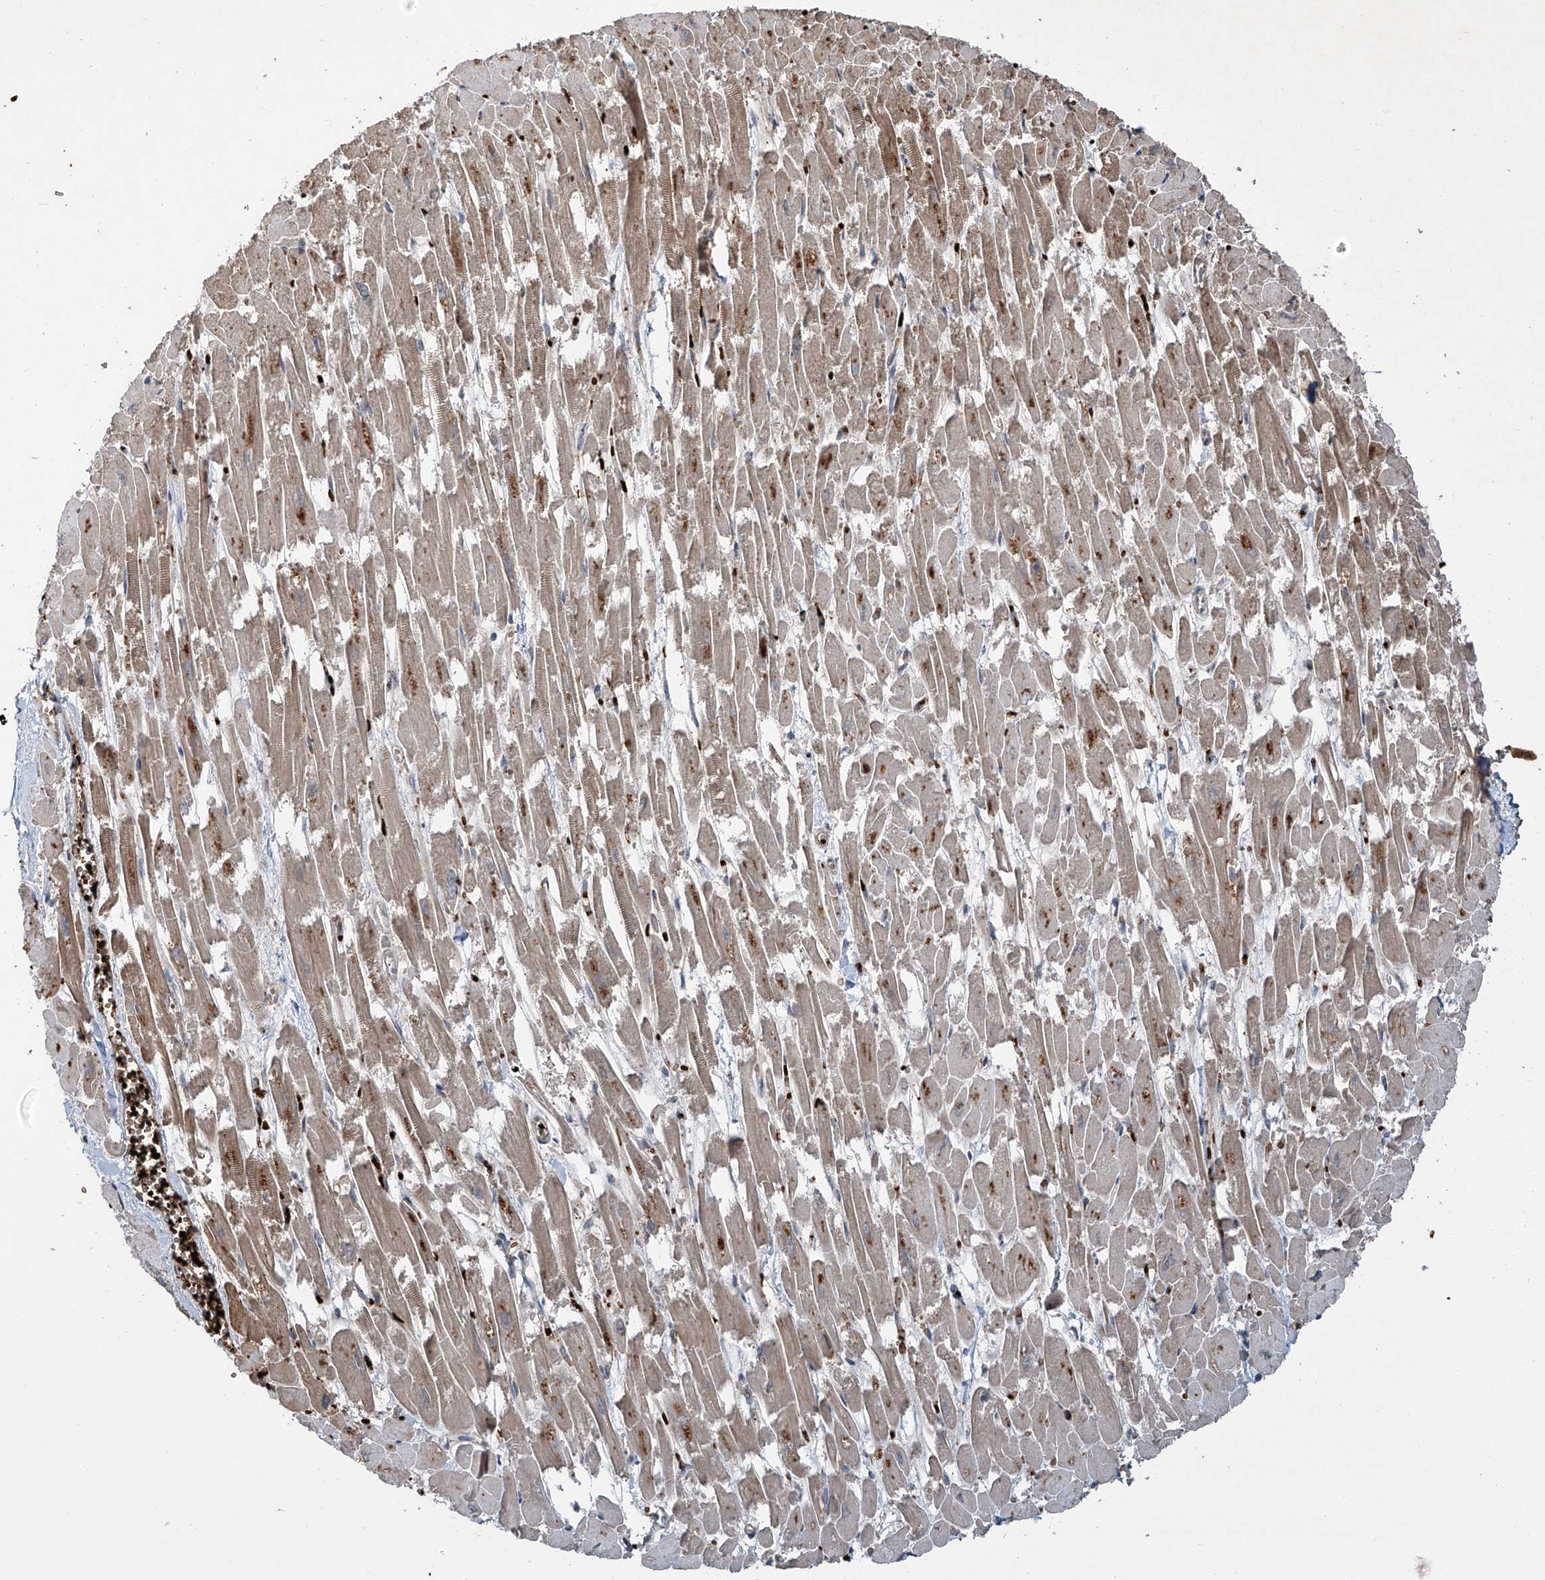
{"staining": {"intensity": "strong", "quantity": "25%-75%", "location": "cytoplasmic/membranous"}, "tissue": "heart muscle", "cell_type": "Cardiomyocytes", "image_type": "normal", "snomed": [{"axis": "morphology", "description": "Normal tissue, NOS"}, {"axis": "topography", "description": "Heart"}], "caption": "Normal heart muscle displays strong cytoplasmic/membranous staining in about 25%-75% of cardiomyocytes, visualized by immunohistochemistry.", "gene": "ZDHHC9", "patient": {"sex": "male", "age": 54}}